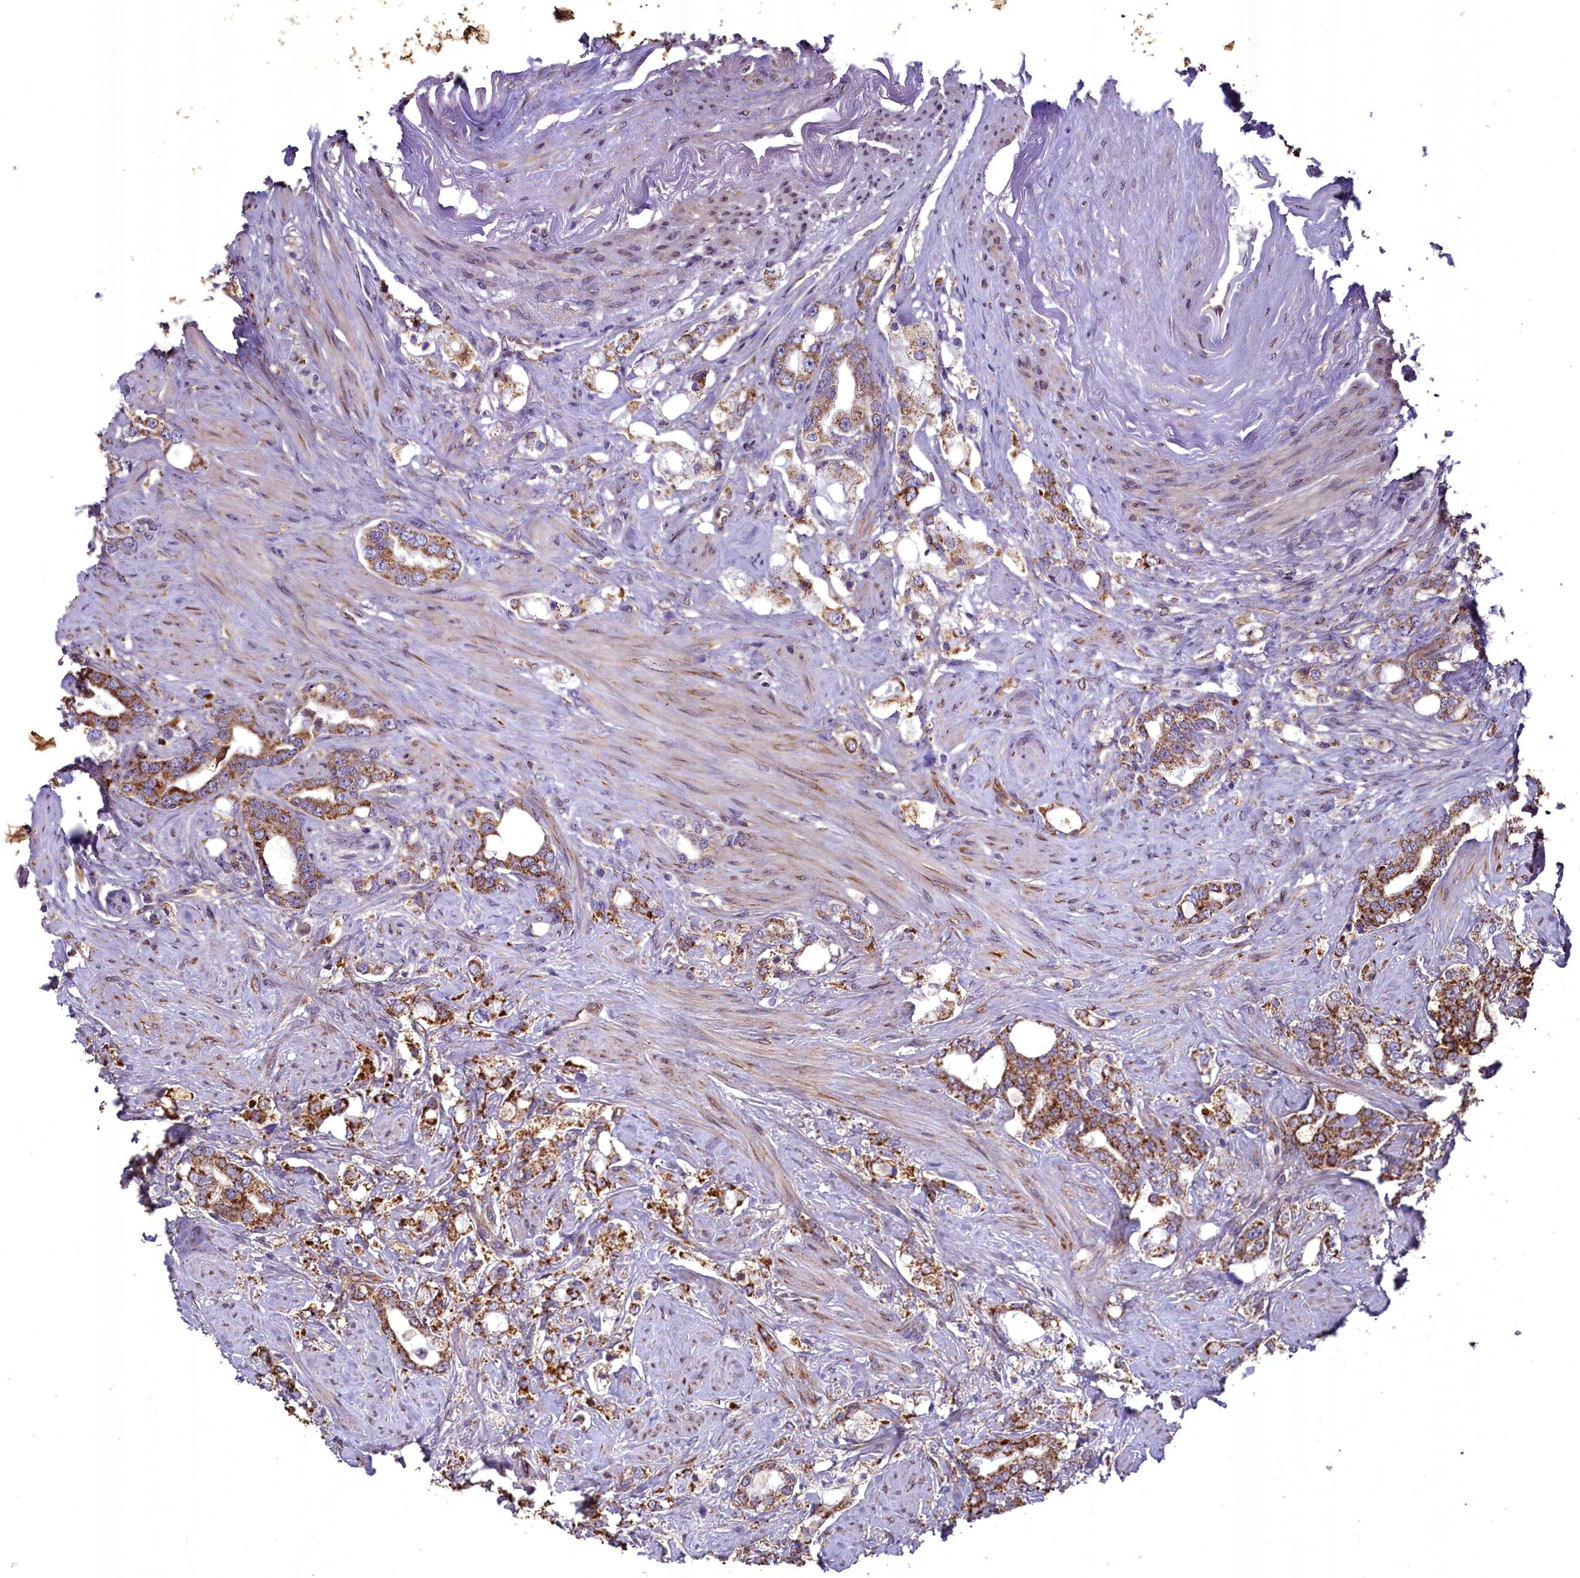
{"staining": {"intensity": "moderate", "quantity": ">75%", "location": "cytoplasmic/membranous"}, "tissue": "prostate cancer", "cell_type": "Tumor cells", "image_type": "cancer", "snomed": [{"axis": "morphology", "description": "Adenocarcinoma, High grade"}, {"axis": "topography", "description": "Prostate"}], "caption": "Prostate cancer (adenocarcinoma (high-grade)) stained with immunohistochemistry shows moderate cytoplasmic/membranous positivity in approximately >75% of tumor cells.", "gene": "ACAD8", "patient": {"sex": "male", "age": 64}}